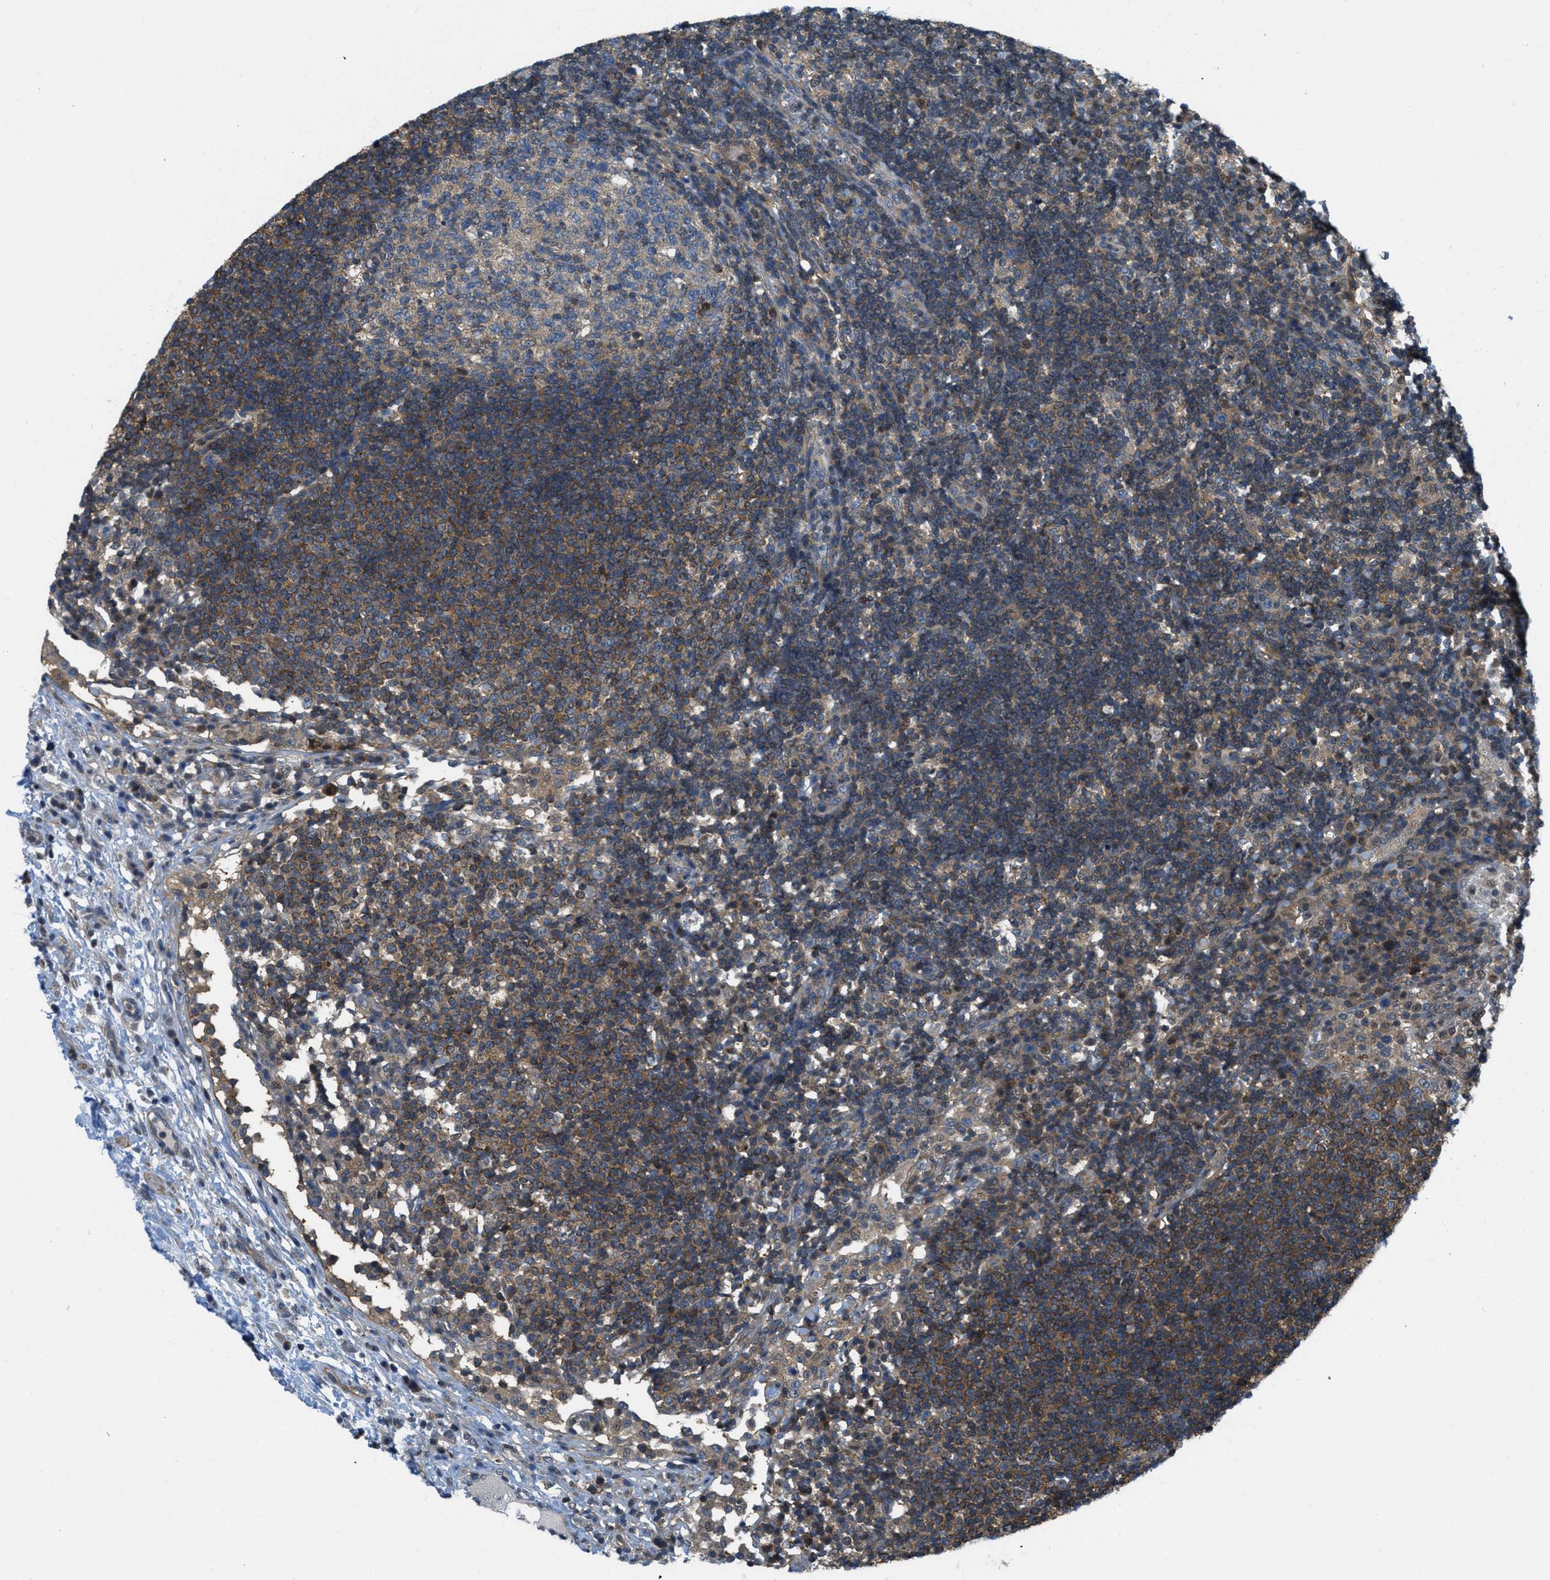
{"staining": {"intensity": "moderate", "quantity": "<25%", "location": "cytoplasmic/membranous"}, "tissue": "lymph node", "cell_type": "Germinal center cells", "image_type": "normal", "snomed": [{"axis": "morphology", "description": "Normal tissue, NOS"}, {"axis": "topography", "description": "Lymph node"}], "caption": "High-magnification brightfield microscopy of normal lymph node stained with DAB (brown) and counterstained with hematoxylin (blue). germinal center cells exhibit moderate cytoplasmic/membranous expression is present in approximately<25% of cells.", "gene": "PIP5K1C", "patient": {"sex": "female", "age": 53}}